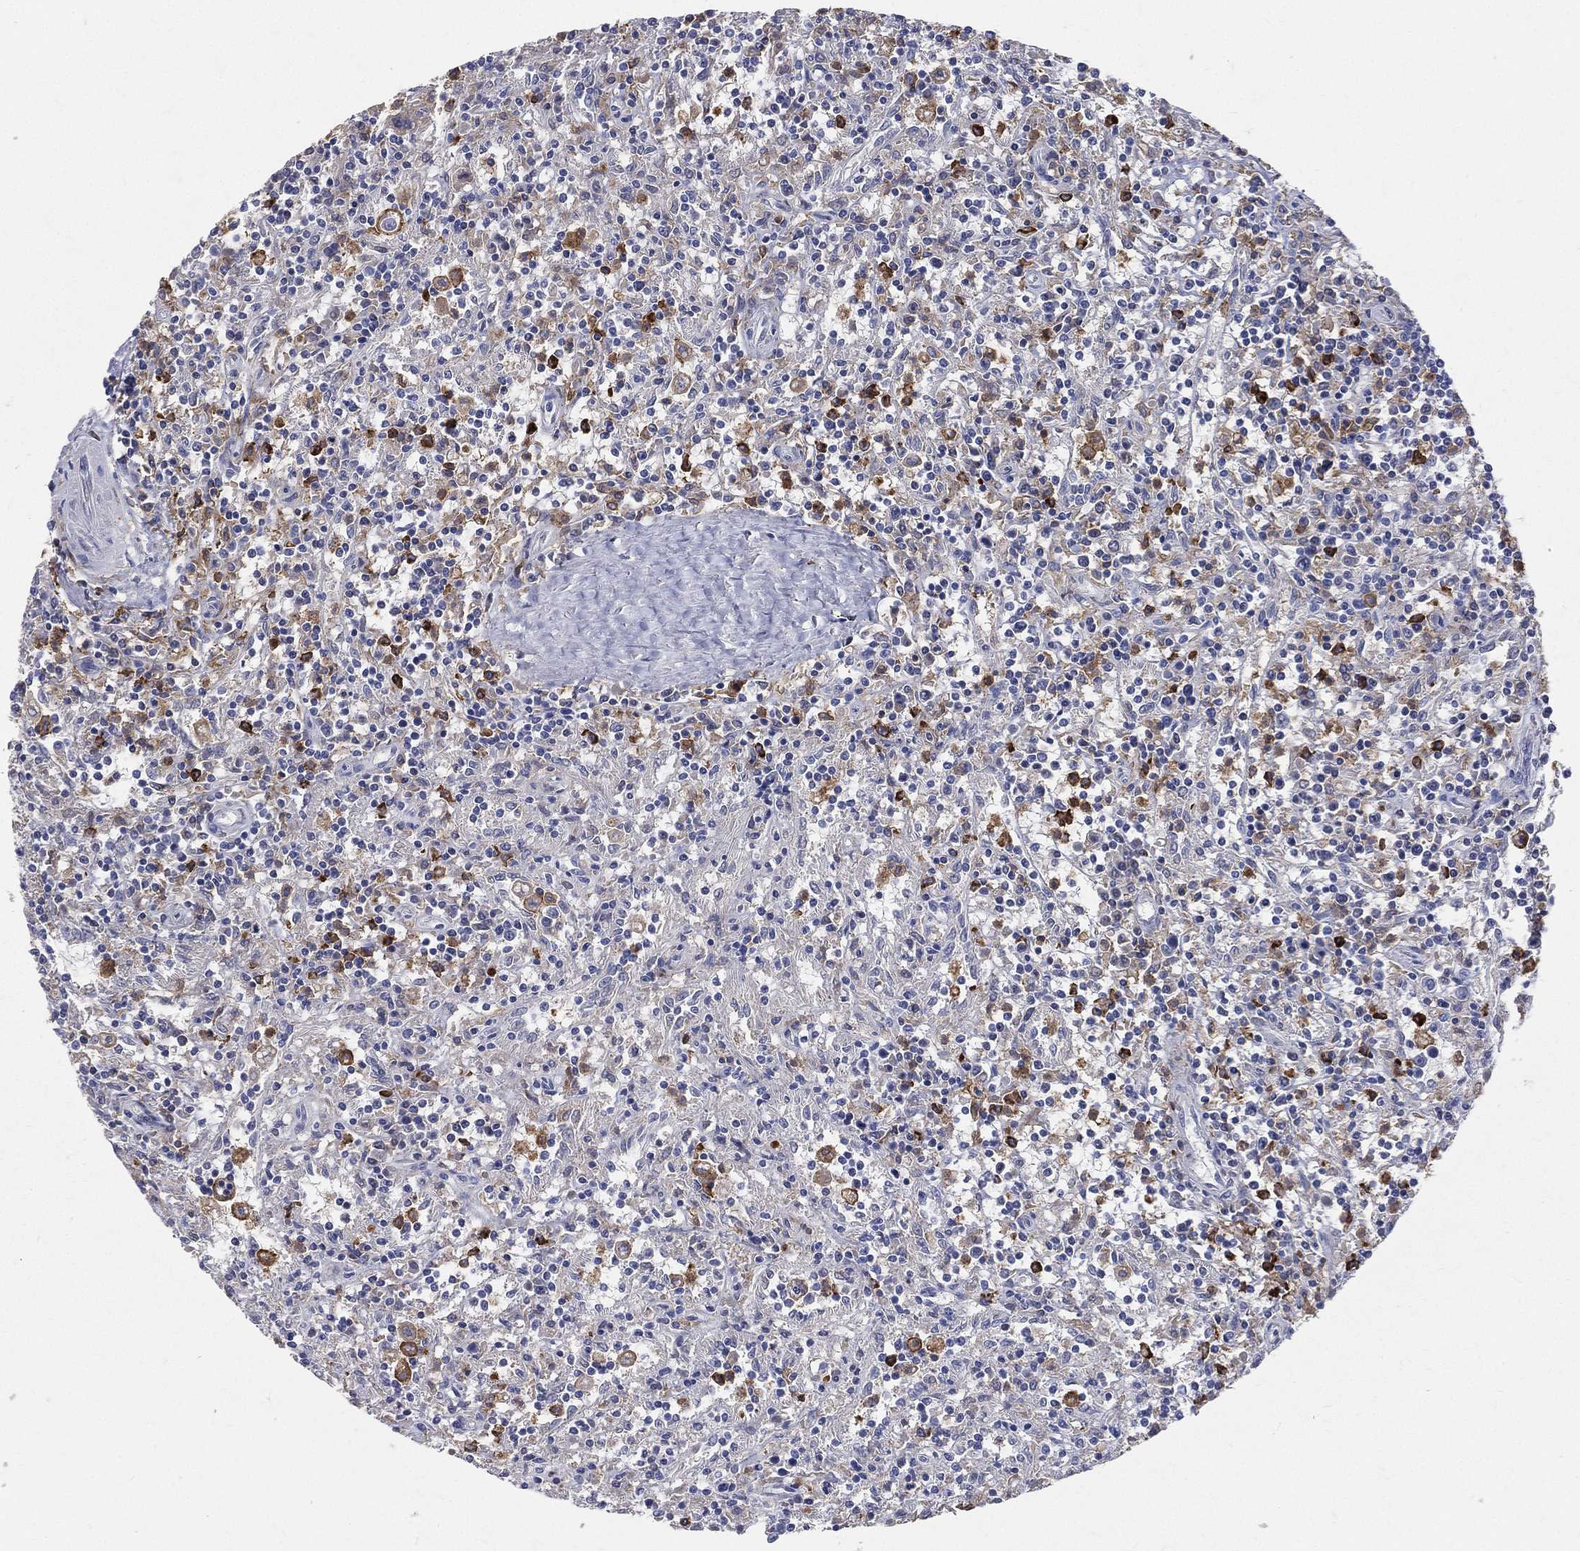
{"staining": {"intensity": "strong", "quantity": "<25%", "location": "cytoplasmic/membranous"}, "tissue": "lymphoma", "cell_type": "Tumor cells", "image_type": "cancer", "snomed": [{"axis": "morphology", "description": "Malignant lymphoma, non-Hodgkin's type, Low grade"}, {"axis": "topography", "description": "Spleen"}], "caption": "Protein expression by immunohistochemistry displays strong cytoplasmic/membranous positivity in approximately <25% of tumor cells in lymphoma.", "gene": "CD33", "patient": {"sex": "male", "age": 62}}